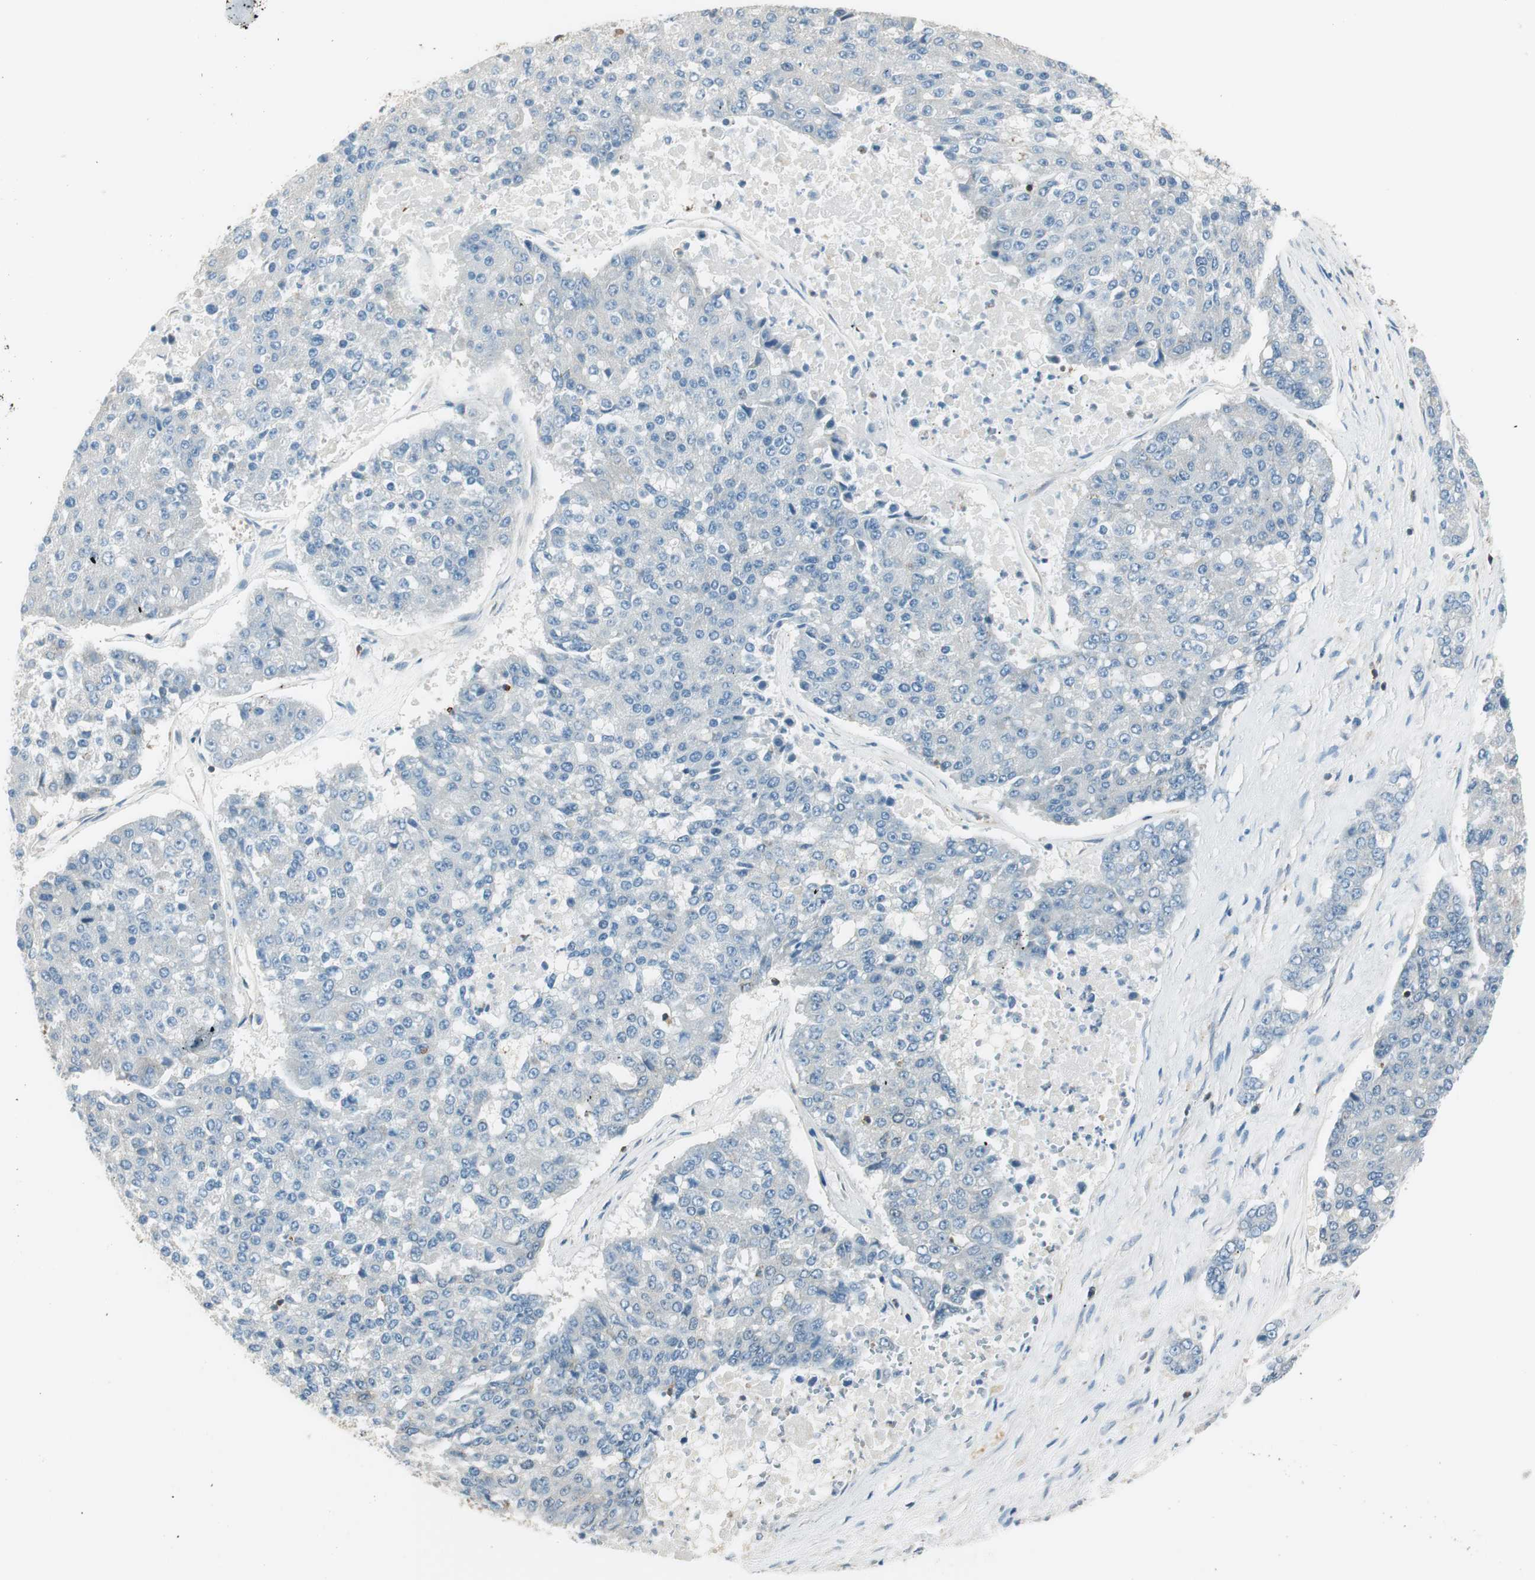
{"staining": {"intensity": "negative", "quantity": "none", "location": "none"}, "tissue": "pancreatic cancer", "cell_type": "Tumor cells", "image_type": "cancer", "snomed": [{"axis": "morphology", "description": "Adenocarcinoma, NOS"}, {"axis": "topography", "description": "Pancreas"}], "caption": "Tumor cells show no significant protein positivity in pancreatic cancer (adenocarcinoma).", "gene": "PI4K2B", "patient": {"sex": "male", "age": 50}}